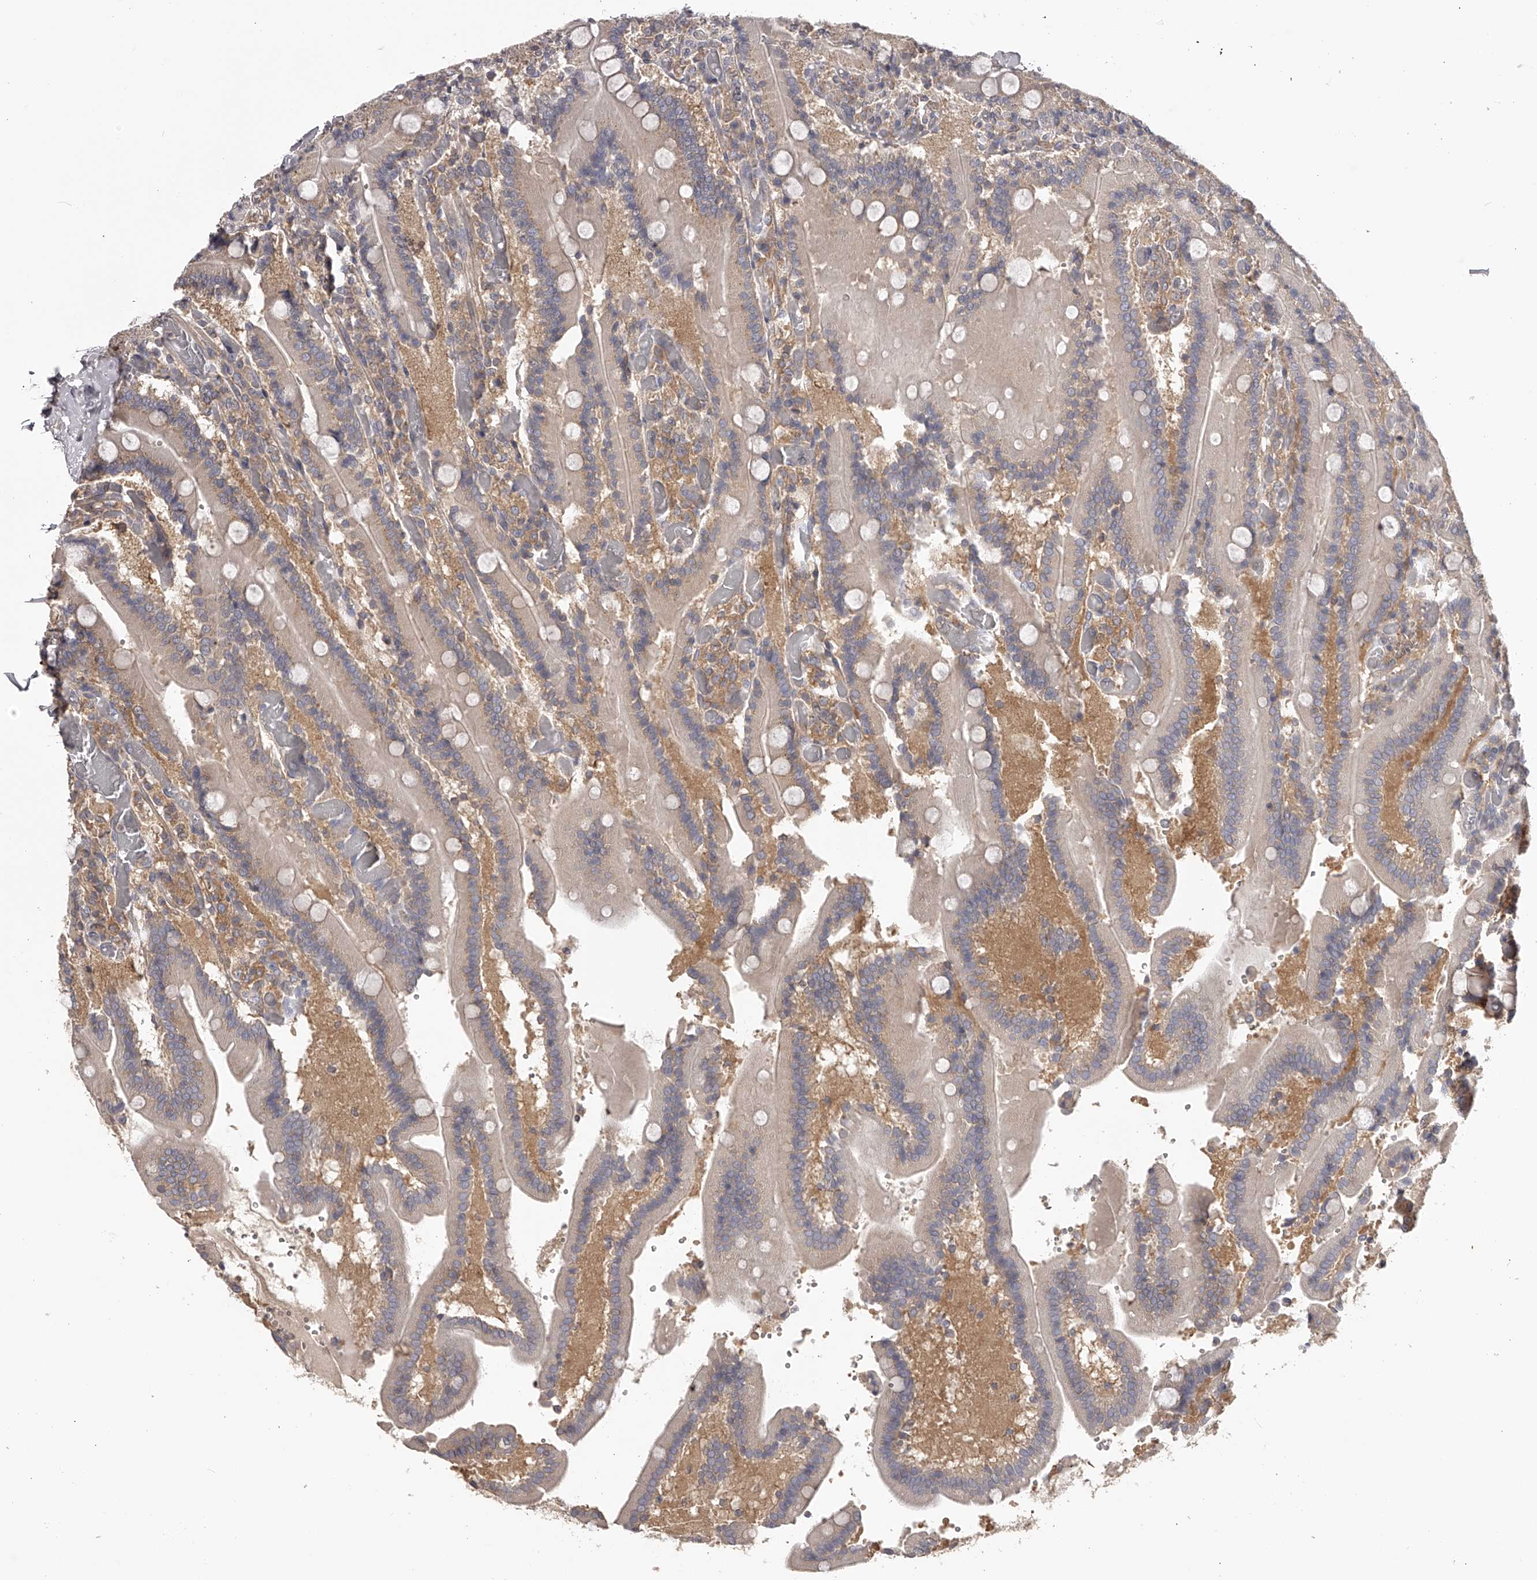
{"staining": {"intensity": "strong", "quantity": "25%-75%", "location": "cytoplasmic/membranous"}, "tissue": "duodenum", "cell_type": "Glandular cells", "image_type": "normal", "snomed": [{"axis": "morphology", "description": "Normal tissue, NOS"}, {"axis": "topography", "description": "Duodenum"}], "caption": "Protein analysis of normal duodenum reveals strong cytoplasmic/membranous expression in about 25%-75% of glandular cells. Using DAB (3,3'-diaminobenzidine) (brown) and hematoxylin (blue) stains, captured at high magnification using brightfield microscopy.", "gene": "TNN", "patient": {"sex": "female", "age": 62}}